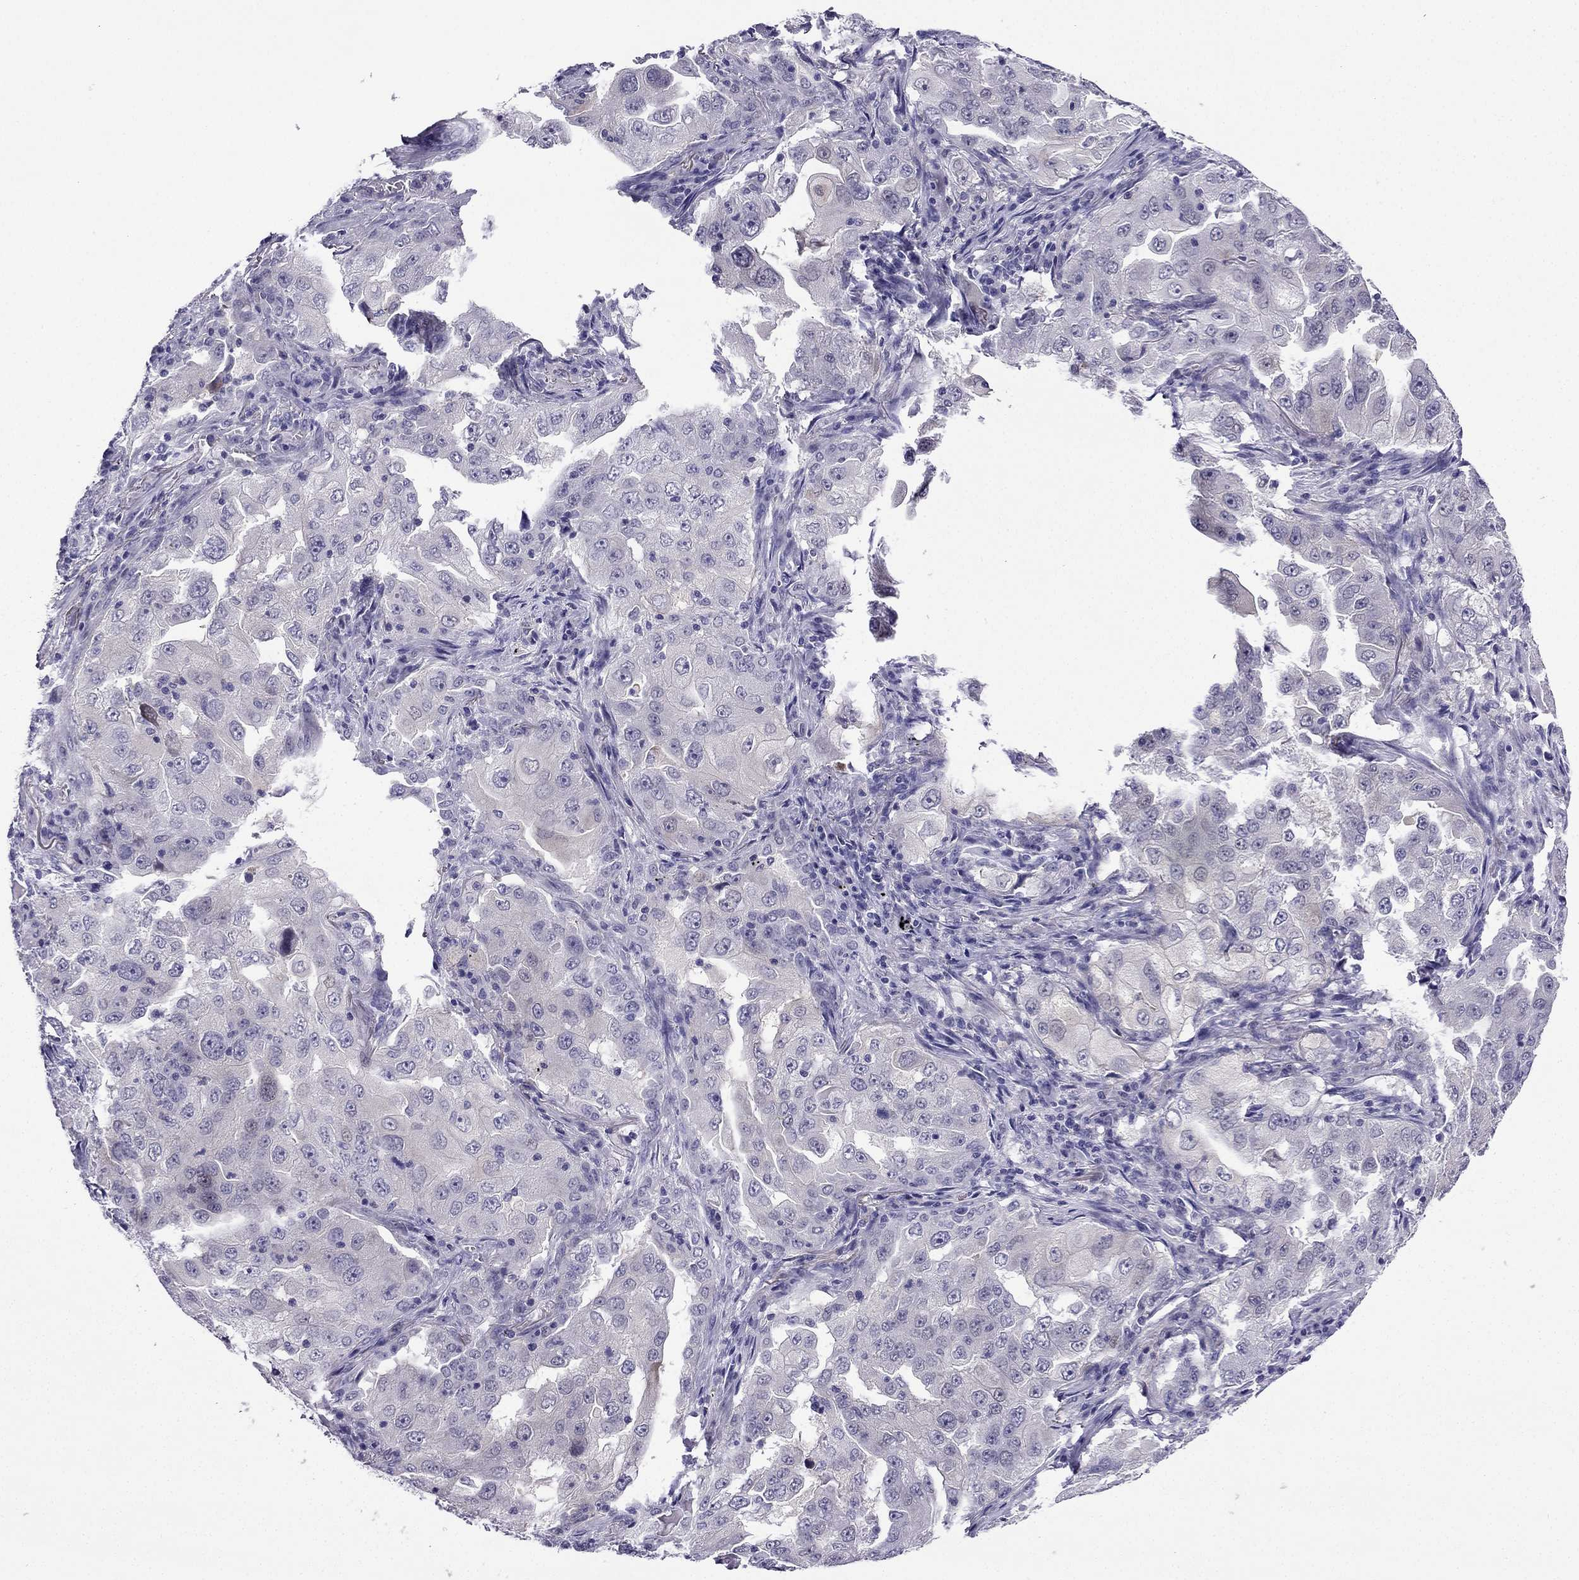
{"staining": {"intensity": "negative", "quantity": "none", "location": "none"}, "tissue": "lung cancer", "cell_type": "Tumor cells", "image_type": "cancer", "snomed": [{"axis": "morphology", "description": "Adenocarcinoma, NOS"}, {"axis": "topography", "description": "Lung"}], "caption": "Immunohistochemistry photomicrograph of adenocarcinoma (lung) stained for a protein (brown), which displays no staining in tumor cells.", "gene": "KCNJ10", "patient": {"sex": "female", "age": 61}}